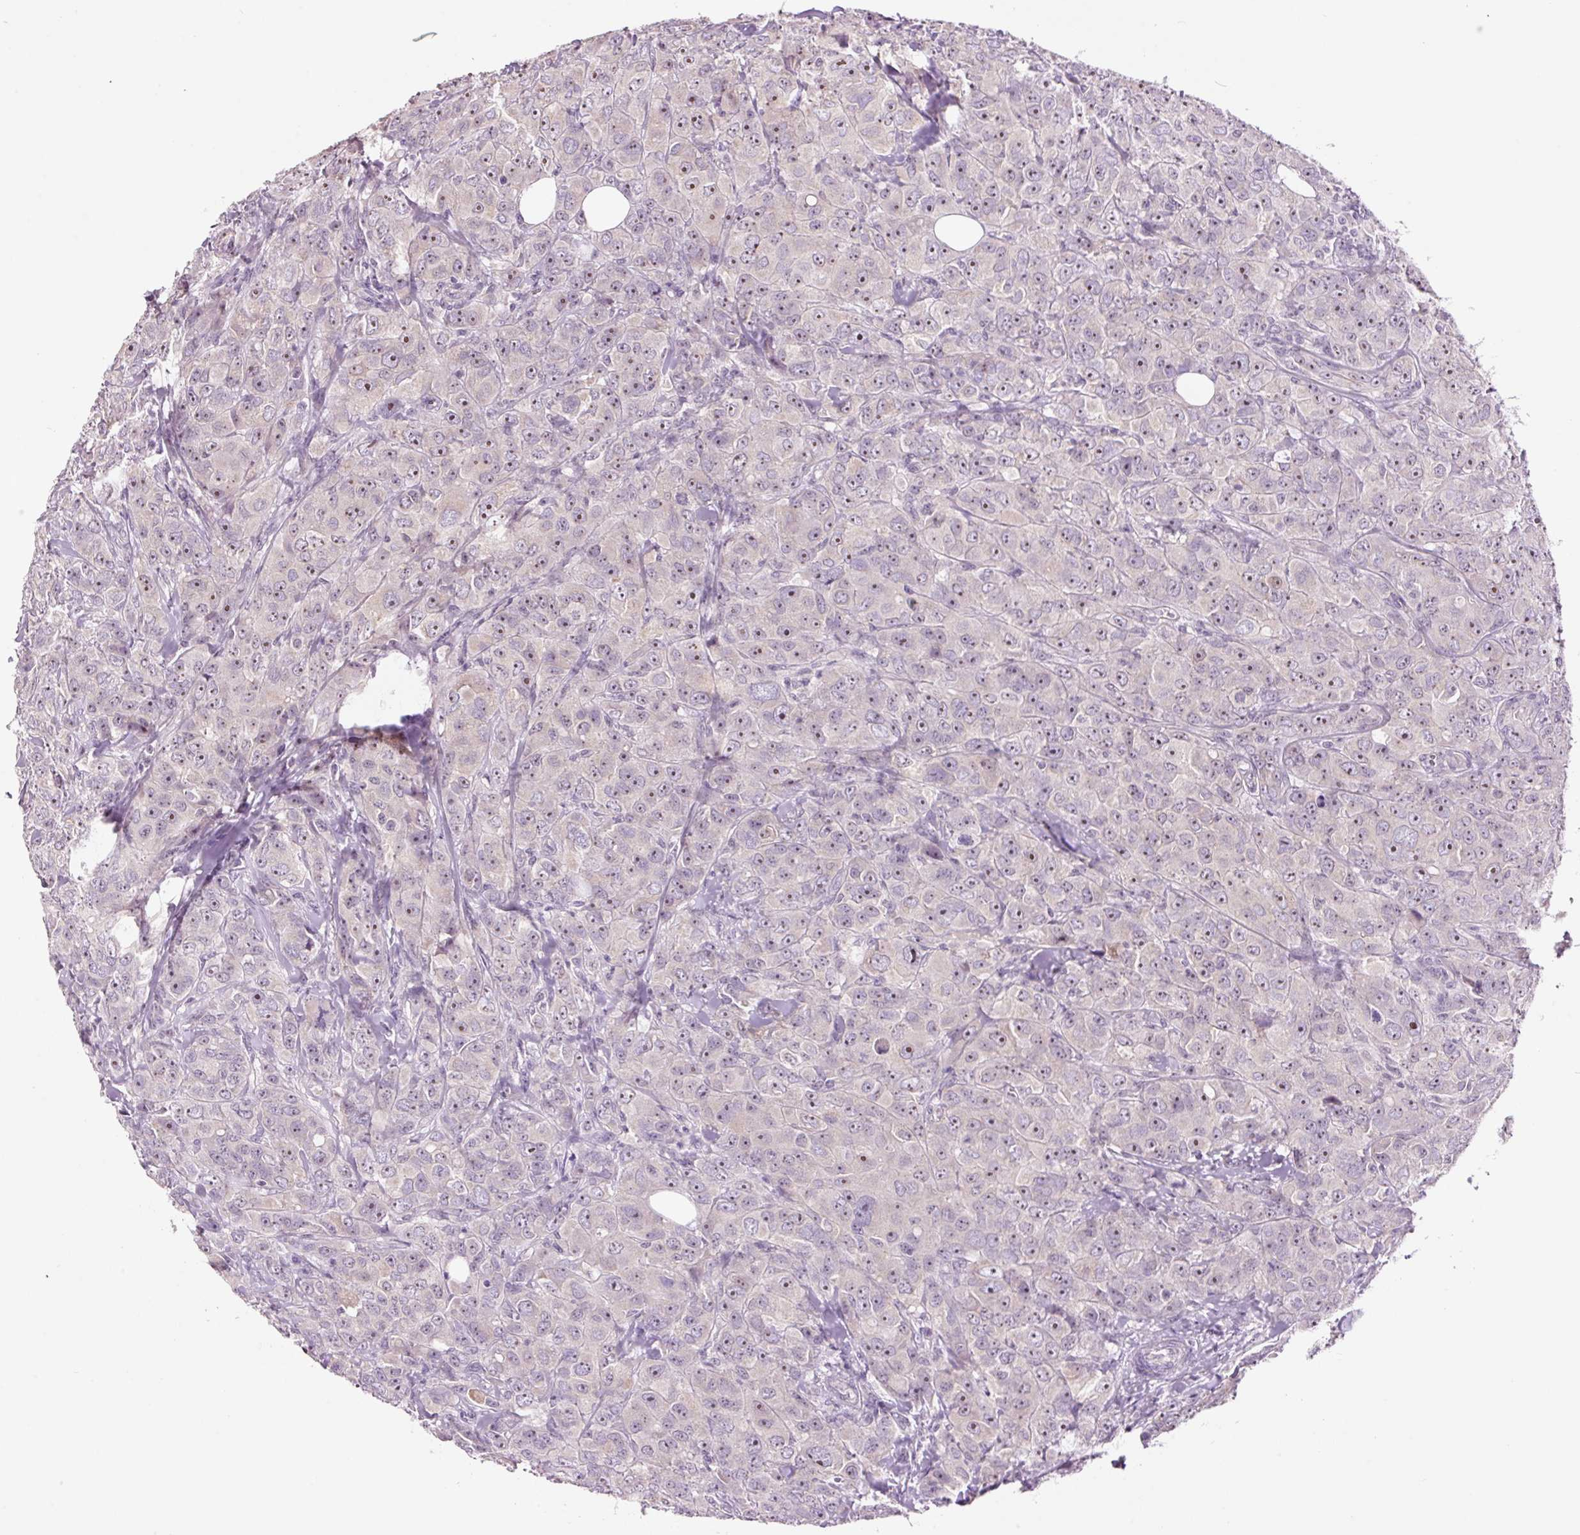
{"staining": {"intensity": "moderate", "quantity": ">75%", "location": "nuclear"}, "tissue": "breast cancer", "cell_type": "Tumor cells", "image_type": "cancer", "snomed": [{"axis": "morphology", "description": "Duct carcinoma"}, {"axis": "topography", "description": "Breast"}], "caption": "Human invasive ductal carcinoma (breast) stained with a brown dye shows moderate nuclear positive expression in approximately >75% of tumor cells.", "gene": "GCG", "patient": {"sex": "female", "age": 43}}